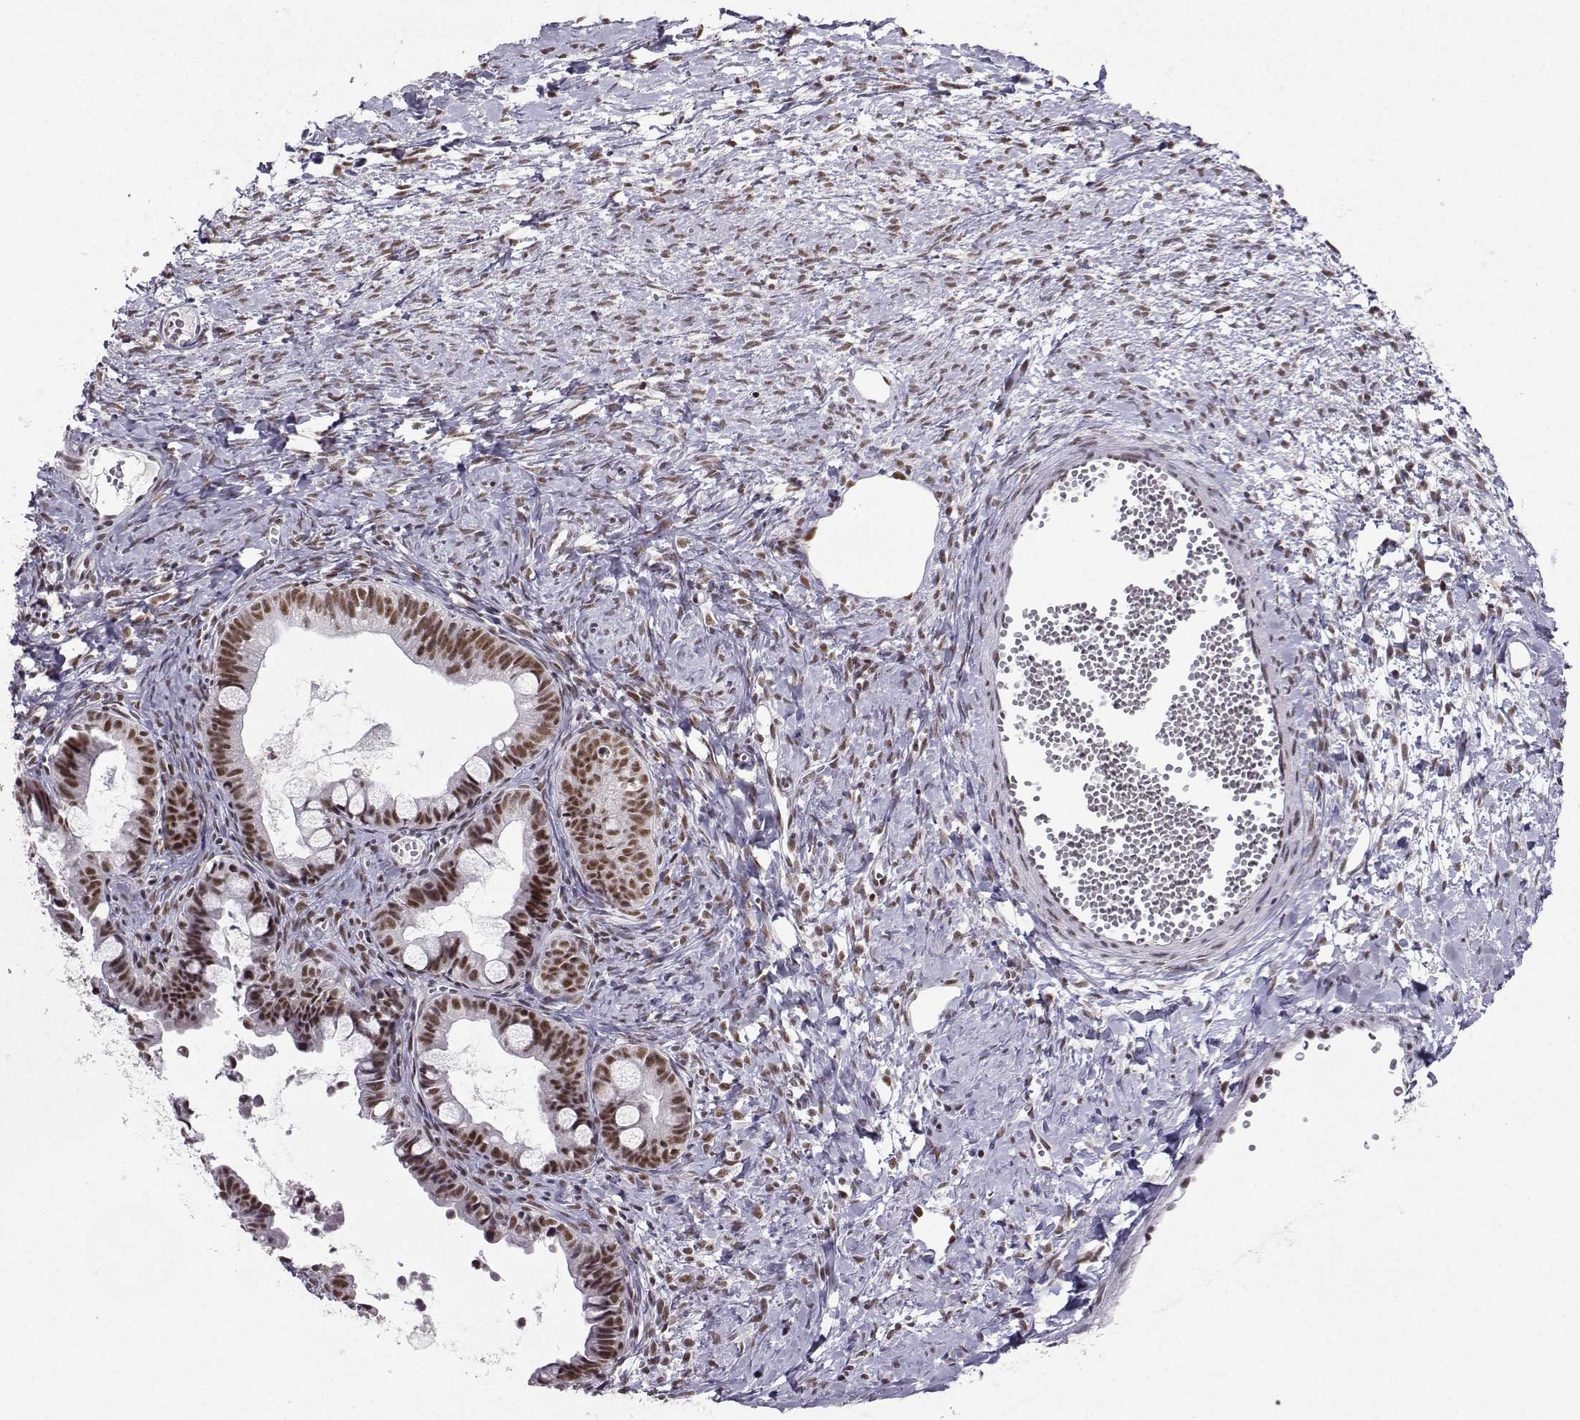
{"staining": {"intensity": "moderate", "quantity": ">75%", "location": "nuclear"}, "tissue": "ovarian cancer", "cell_type": "Tumor cells", "image_type": "cancer", "snomed": [{"axis": "morphology", "description": "Cystadenocarcinoma, mucinous, NOS"}, {"axis": "topography", "description": "Ovary"}], "caption": "The photomicrograph demonstrates staining of ovarian cancer (mucinous cystadenocarcinoma), revealing moderate nuclear protein staining (brown color) within tumor cells.", "gene": "SNRPB2", "patient": {"sex": "female", "age": 63}}